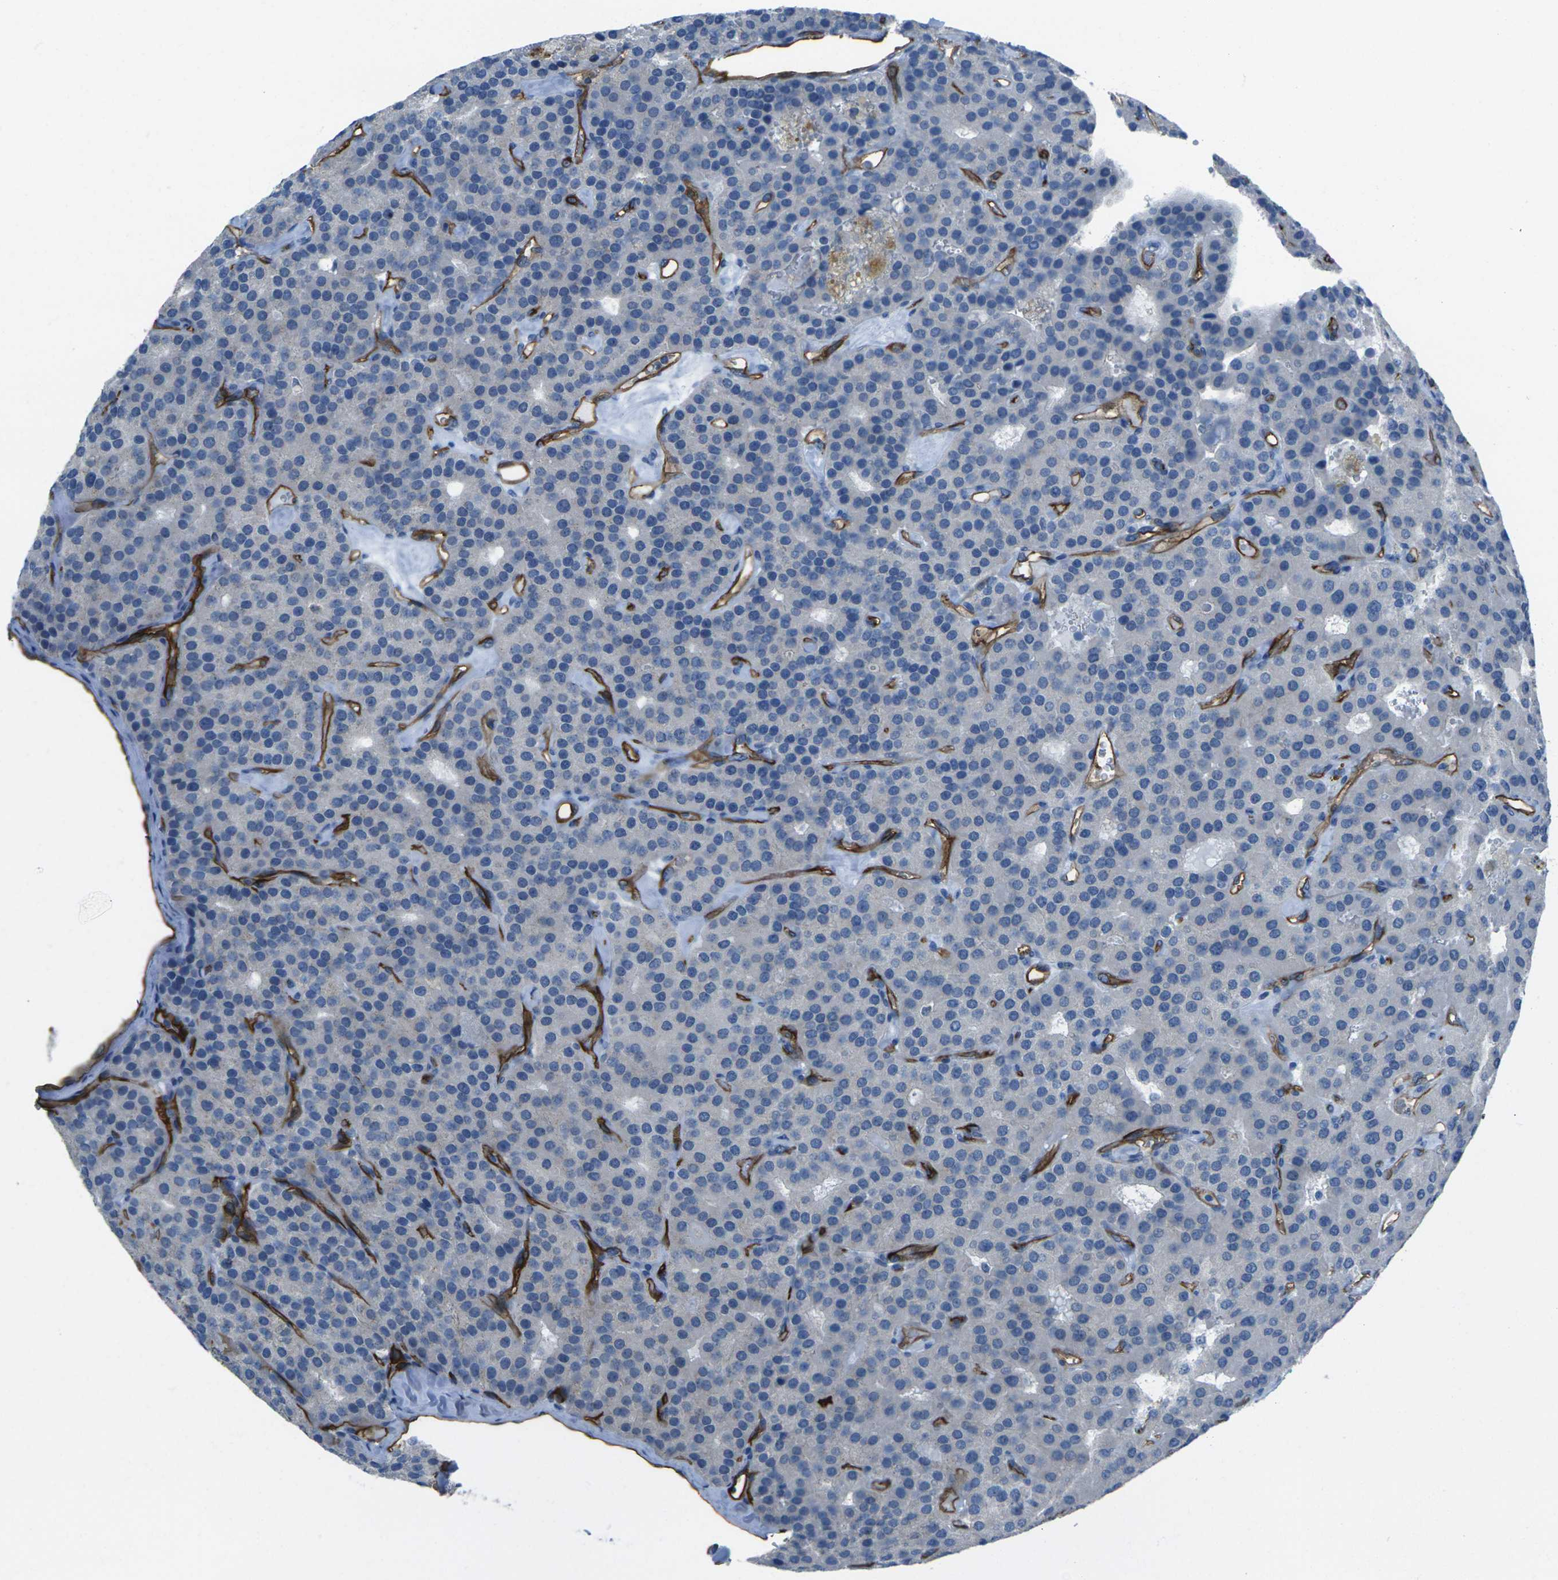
{"staining": {"intensity": "negative", "quantity": "none", "location": "none"}, "tissue": "parathyroid gland", "cell_type": "Glandular cells", "image_type": "normal", "snomed": [{"axis": "morphology", "description": "Normal tissue, NOS"}, {"axis": "morphology", "description": "Adenoma, NOS"}, {"axis": "topography", "description": "Parathyroid gland"}], "caption": "Glandular cells are negative for brown protein staining in normal parathyroid gland. The staining was performed using DAB to visualize the protein expression in brown, while the nuclei were stained in blue with hematoxylin (Magnification: 20x).", "gene": "HSPA12B", "patient": {"sex": "female", "age": 86}}